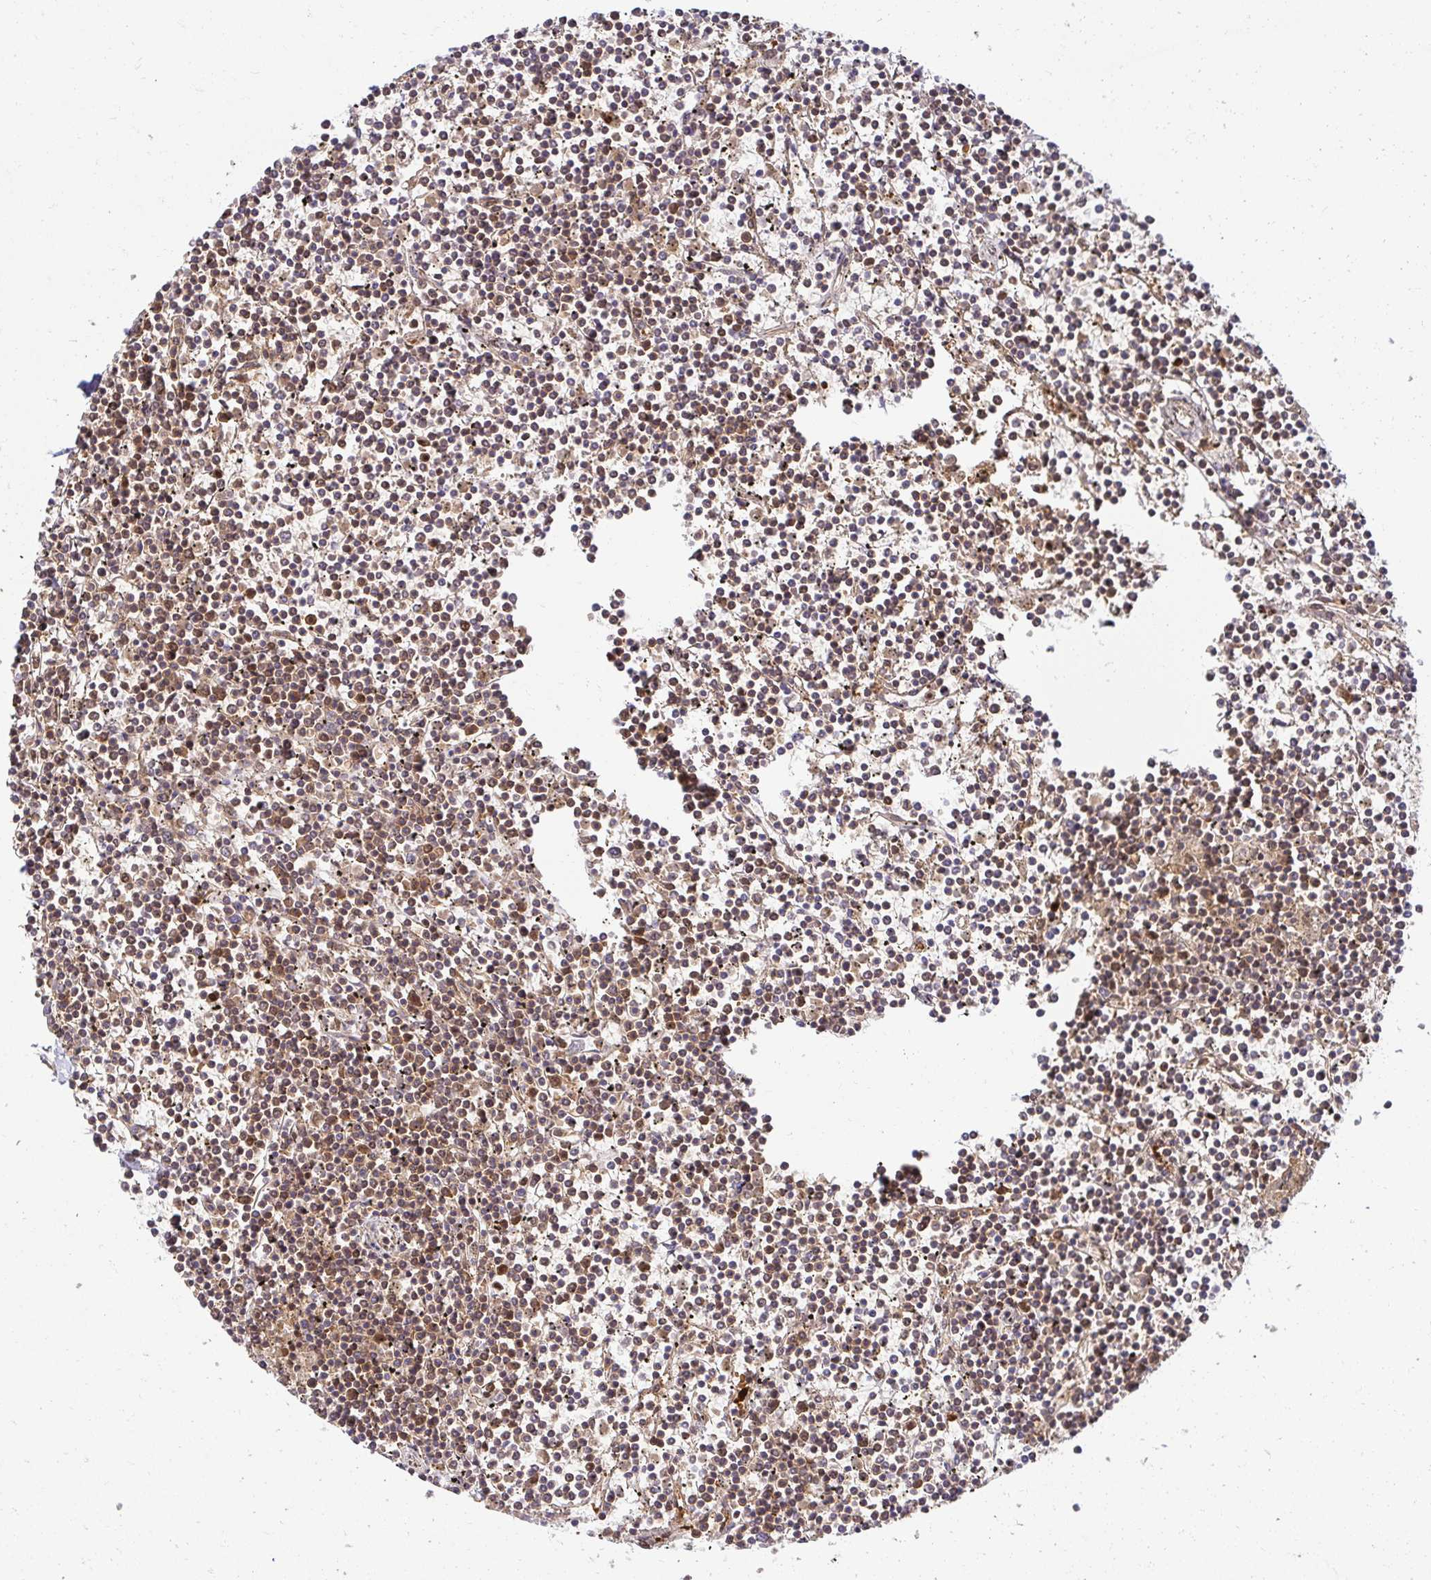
{"staining": {"intensity": "moderate", "quantity": "25%-75%", "location": "nuclear"}, "tissue": "lymphoma", "cell_type": "Tumor cells", "image_type": "cancer", "snomed": [{"axis": "morphology", "description": "Malignant lymphoma, non-Hodgkin's type, Low grade"}, {"axis": "topography", "description": "Spleen"}], "caption": "Lymphoma stained for a protein displays moderate nuclear positivity in tumor cells.", "gene": "PSMA4", "patient": {"sex": "female", "age": 19}}